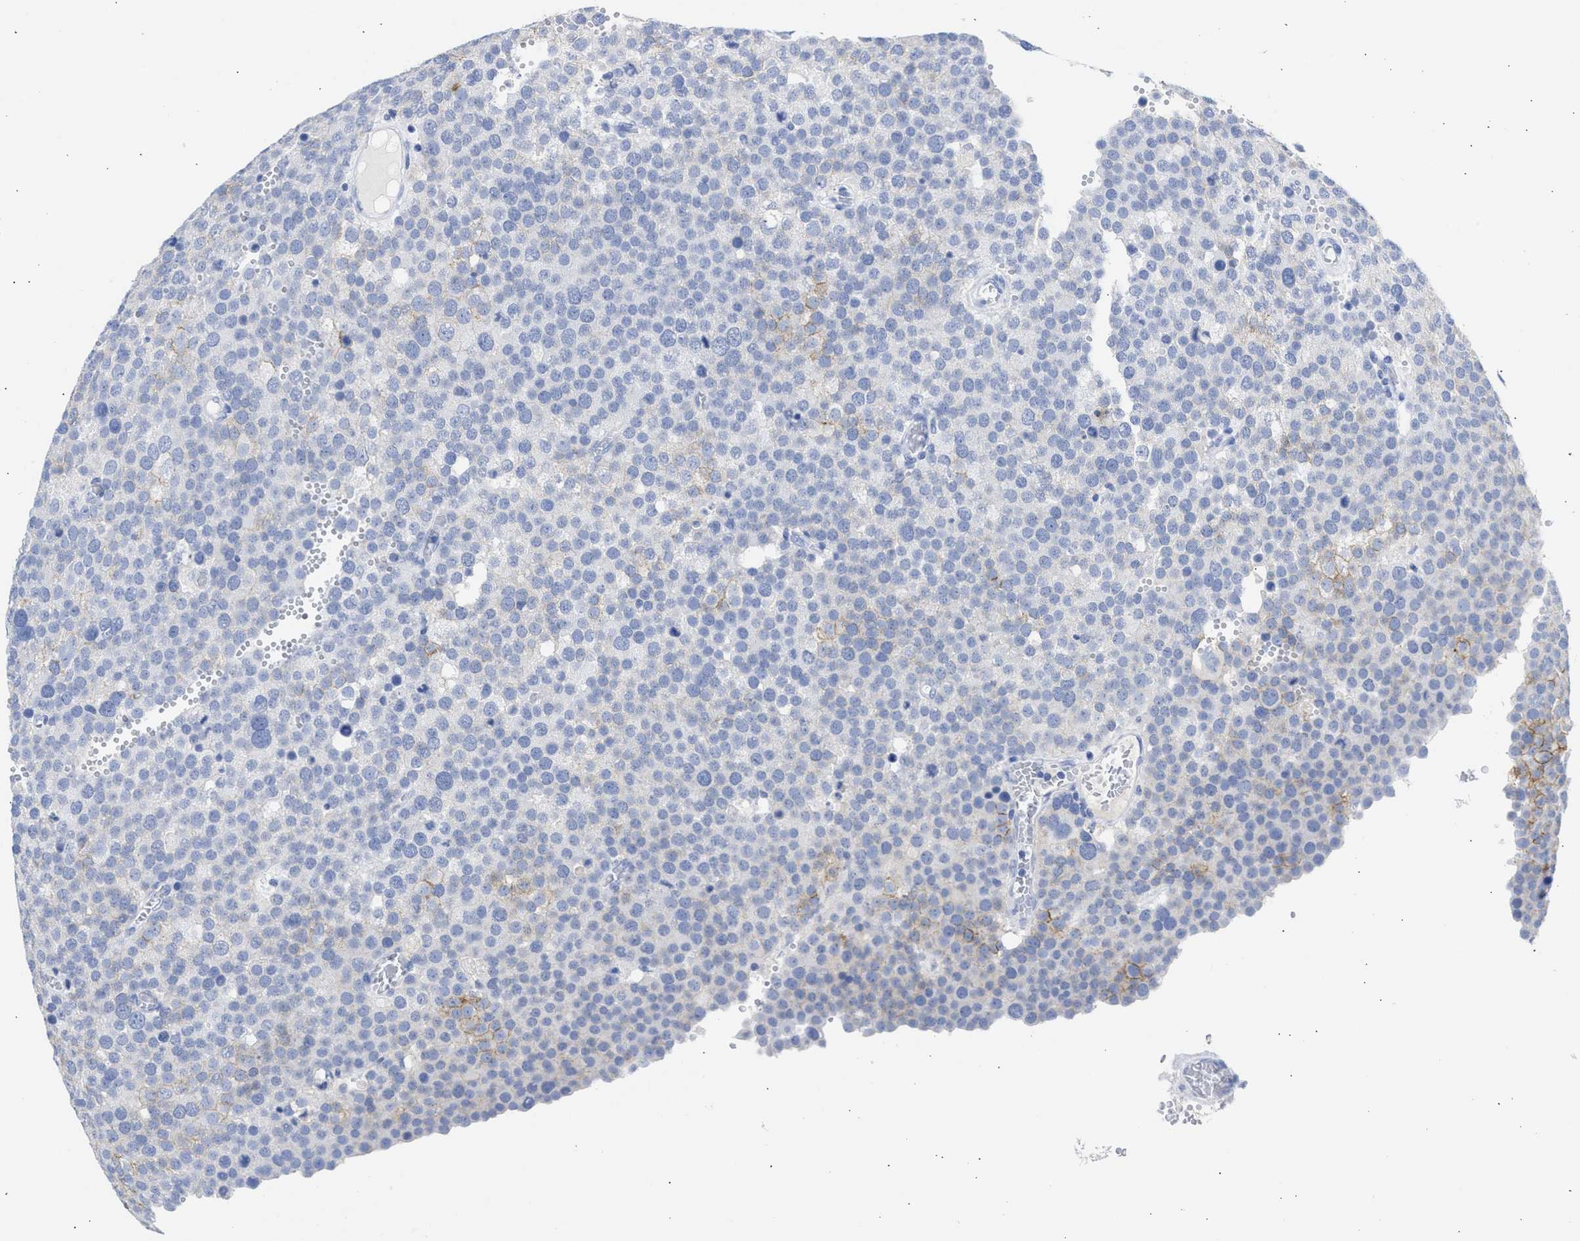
{"staining": {"intensity": "moderate", "quantity": "<25%", "location": "cytoplasmic/membranous"}, "tissue": "testis cancer", "cell_type": "Tumor cells", "image_type": "cancer", "snomed": [{"axis": "morphology", "description": "Normal tissue, NOS"}, {"axis": "morphology", "description": "Seminoma, NOS"}, {"axis": "topography", "description": "Testis"}], "caption": "Brown immunohistochemical staining in testis cancer shows moderate cytoplasmic/membranous positivity in about <25% of tumor cells. (Stains: DAB (3,3'-diaminobenzidine) in brown, nuclei in blue, Microscopy: brightfield microscopy at high magnification).", "gene": "NCAM1", "patient": {"sex": "male", "age": 71}}